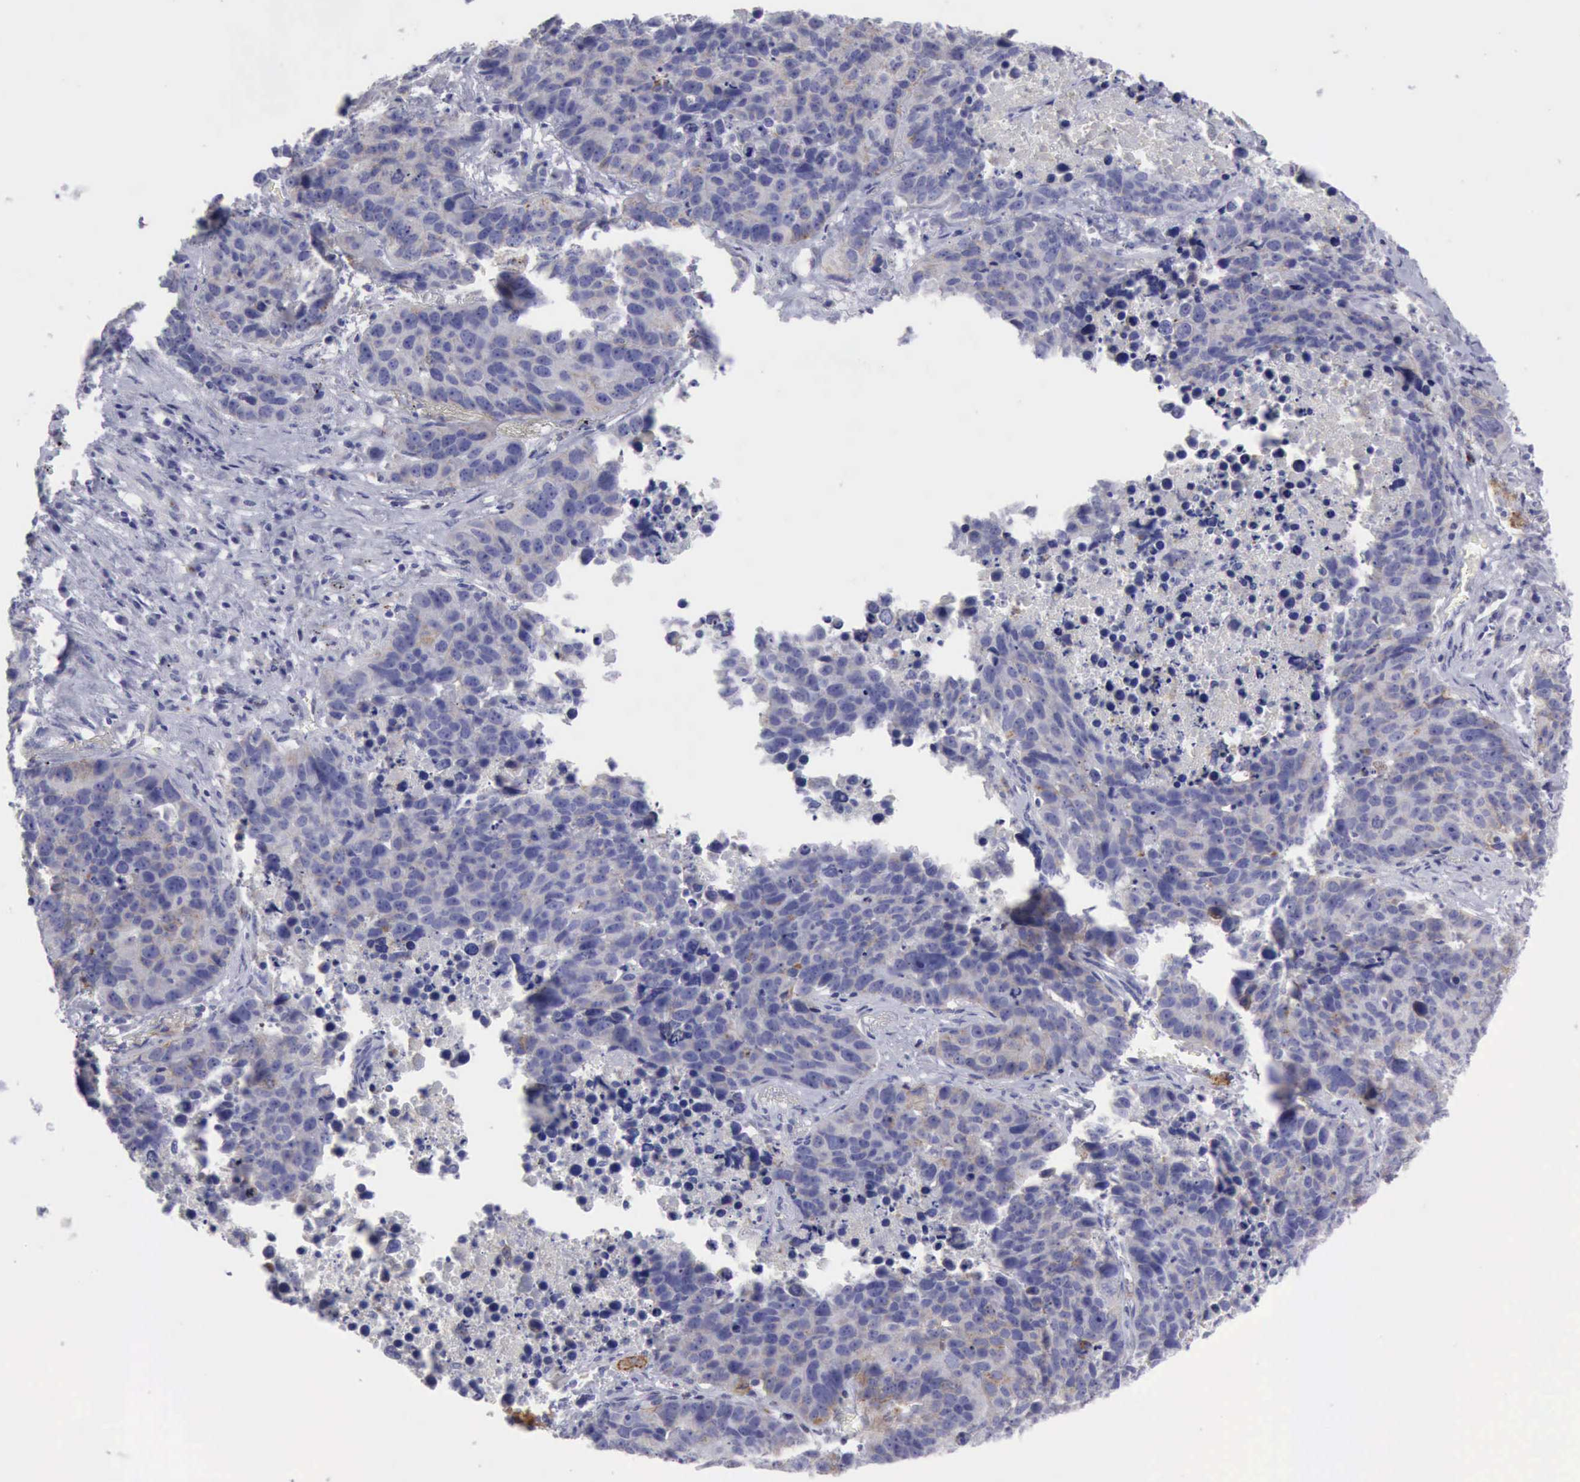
{"staining": {"intensity": "negative", "quantity": "none", "location": "none"}, "tissue": "lung cancer", "cell_type": "Tumor cells", "image_type": "cancer", "snomed": [{"axis": "morphology", "description": "Carcinoid, malignant, NOS"}, {"axis": "topography", "description": "Lung"}], "caption": "There is no significant expression in tumor cells of lung cancer (malignant carcinoid). The staining is performed using DAB (3,3'-diaminobenzidine) brown chromogen with nuclei counter-stained in using hematoxylin.", "gene": "TFRC", "patient": {"sex": "male", "age": 60}}